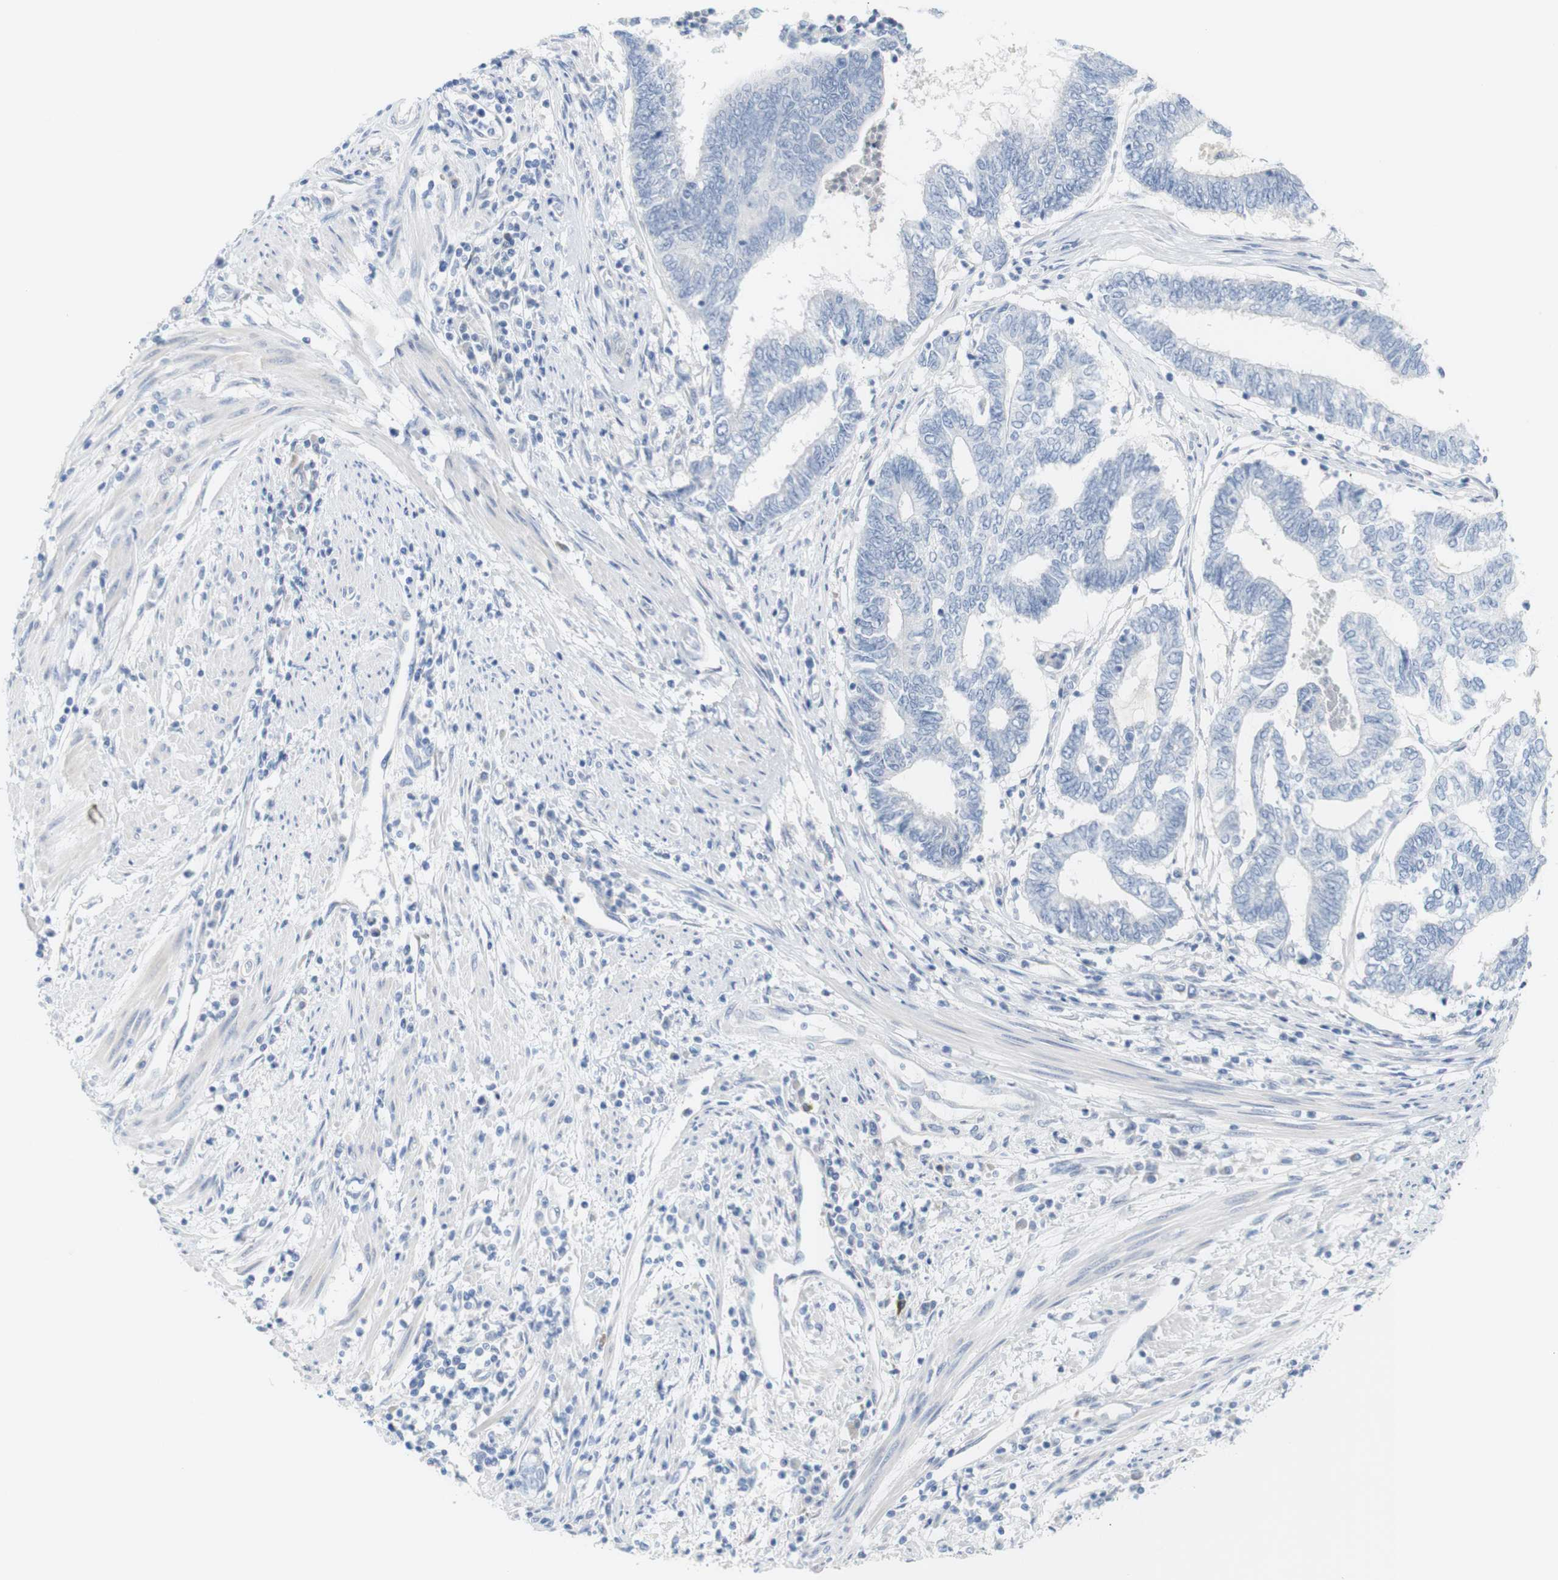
{"staining": {"intensity": "negative", "quantity": "none", "location": "none"}, "tissue": "endometrial cancer", "cell_type": "Tumor cells", "image_type": "cancer", "snomed": [{"axis": "morphology", "description": "Adenocarcinoma, NOS"}, {"axis": "topography", "description": "Uterus"}, {"axis": "topography", "description": "Endometrium"}], "caption": "Tumor cells are negative for brown protein staining in endometrial adenocarcinoma.", "gene": "RGS9", "patient": {"sex": "female", "age": 70}}